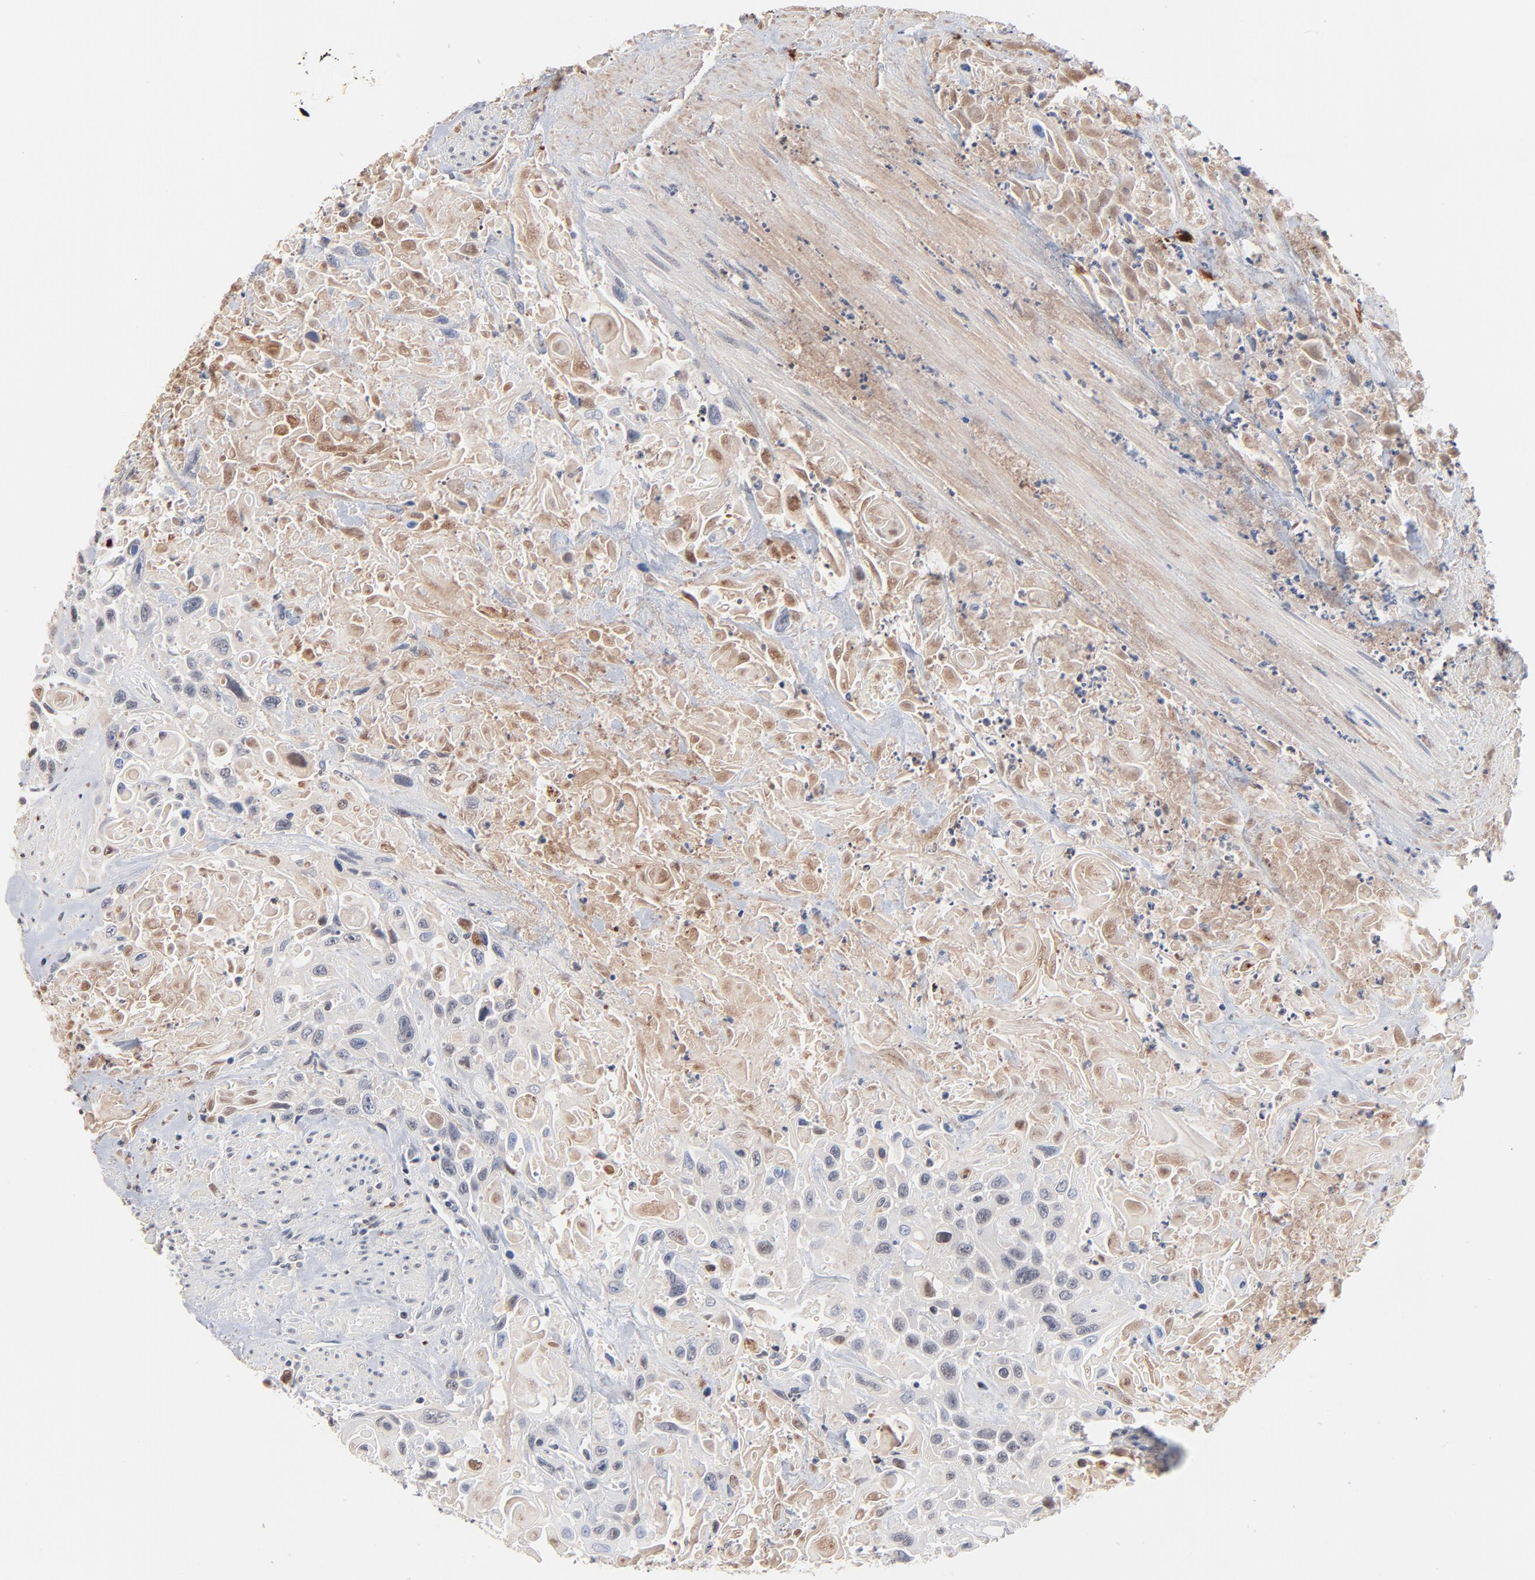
{"staining": {"intensity": "negative", "quantity": "none", "location": "none"}, "tissue": "urothelial cancer", "cell_type": "Tumor cells", "image_type": "cancer", "snomed": [{"axis": "morphology", "description": "Urothelial carcinoma, High grade"}, {"axis": "topography", "description": "Urinary bladder"}], "caption": "The photomicrograph displays no staining of tumor cells in high-grade urothelial carcinoma.", "gene": "SERPINA4", "patient": {"sex": "female", "age": 84}}